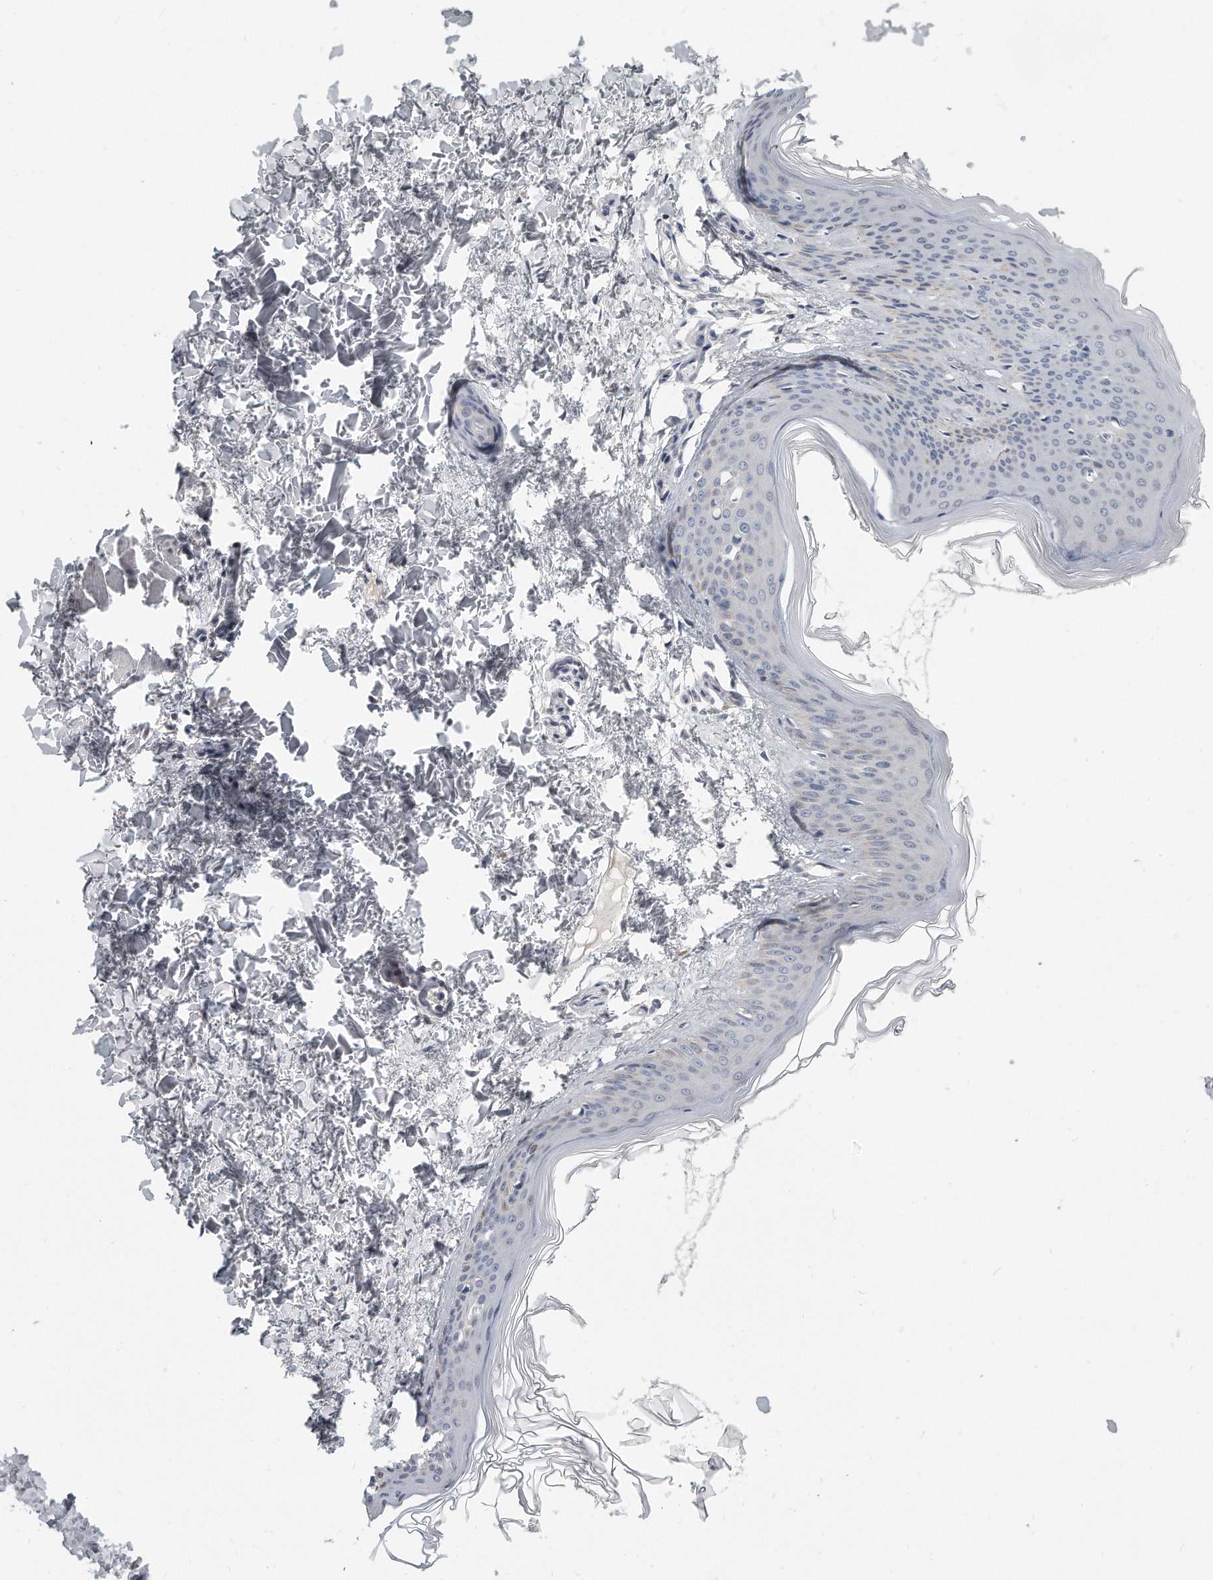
{"staining": {"intensity": "negative", "quantity": "none", "location": "none"}, "tissue": "skin", "cell_type": "Fibroblasts", "image_type": "normal", "snomed": [{"axis": "morphology", "description": "Normal tissue, NOS"}, {"axis": "topography", "description": "Skin"}], "caption": "Fibroblasts show no significant protein expression in normal skin.", "gene": "PLEKHA6", "patient": {"sex": "female", "age": 27}}